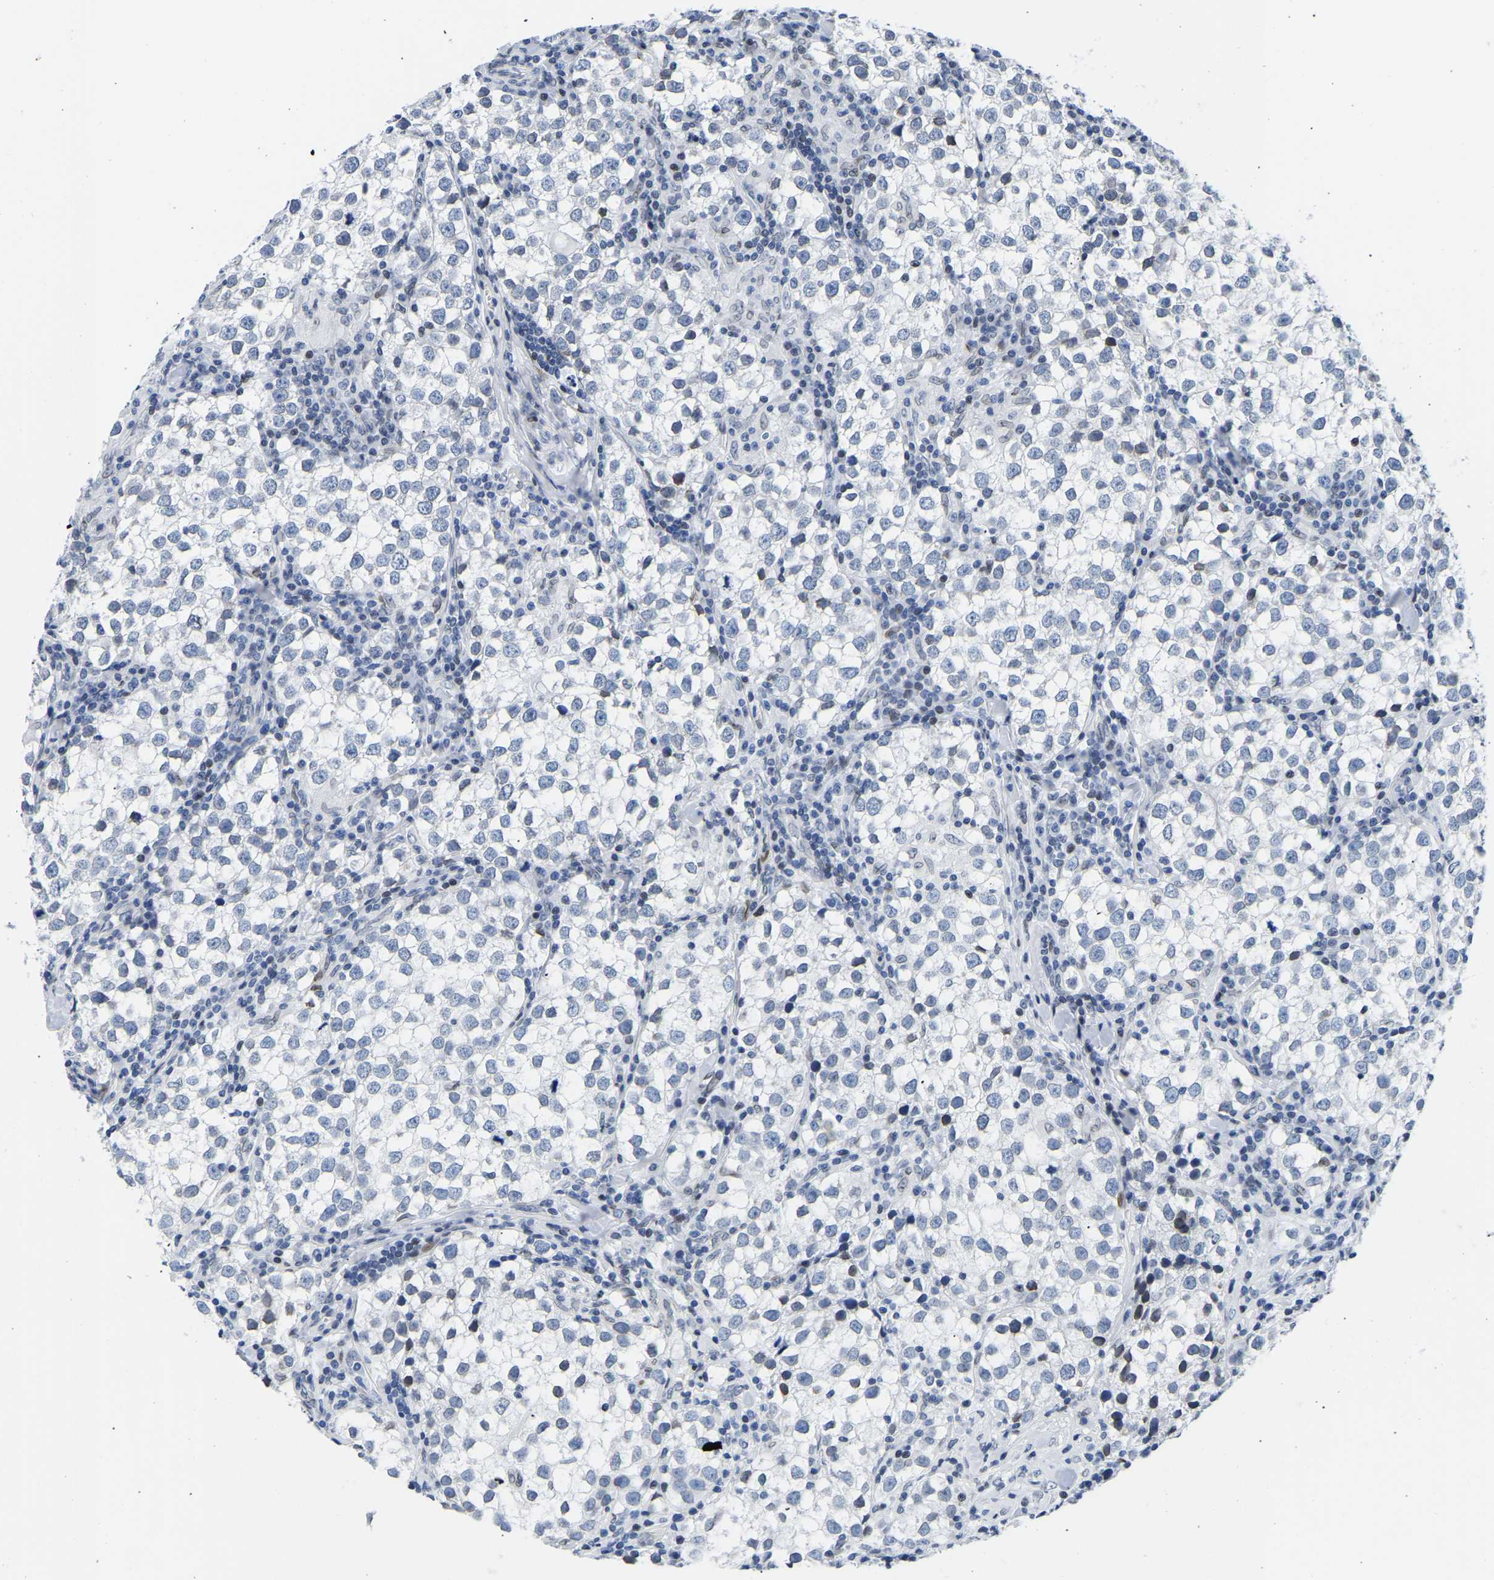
{"staining": {"intensity": "weak", "quantity": "<25%", "location": "nuclear"}, "tissue": "testis cancer", "cell_type": "Tumor cells", "image_type": "cancer", "snomed": [{"axis": "morphology", "description": "Seminoma, NOS"}, {"axis": "morphology", "description": "Carcinoma, Embryonal, NOS"}, {"axis": "topography", "description": "Testis"}], "caption": "Immunohistochemistry (IHC) photomicrograph of neoplastic tissue: seminoma (testis) stained with DAB (3,3'-diaminobenzidine) reveals no significant protein staining in tumor cells. Brightfield microscopy of IHC stained with DAB (3,3'-diaminobenzidine) (brown) and hematoxylin (blue), captured at high magnification.", "gene": "UPK3A", "patient": {"sex": "male", "age": 36}}